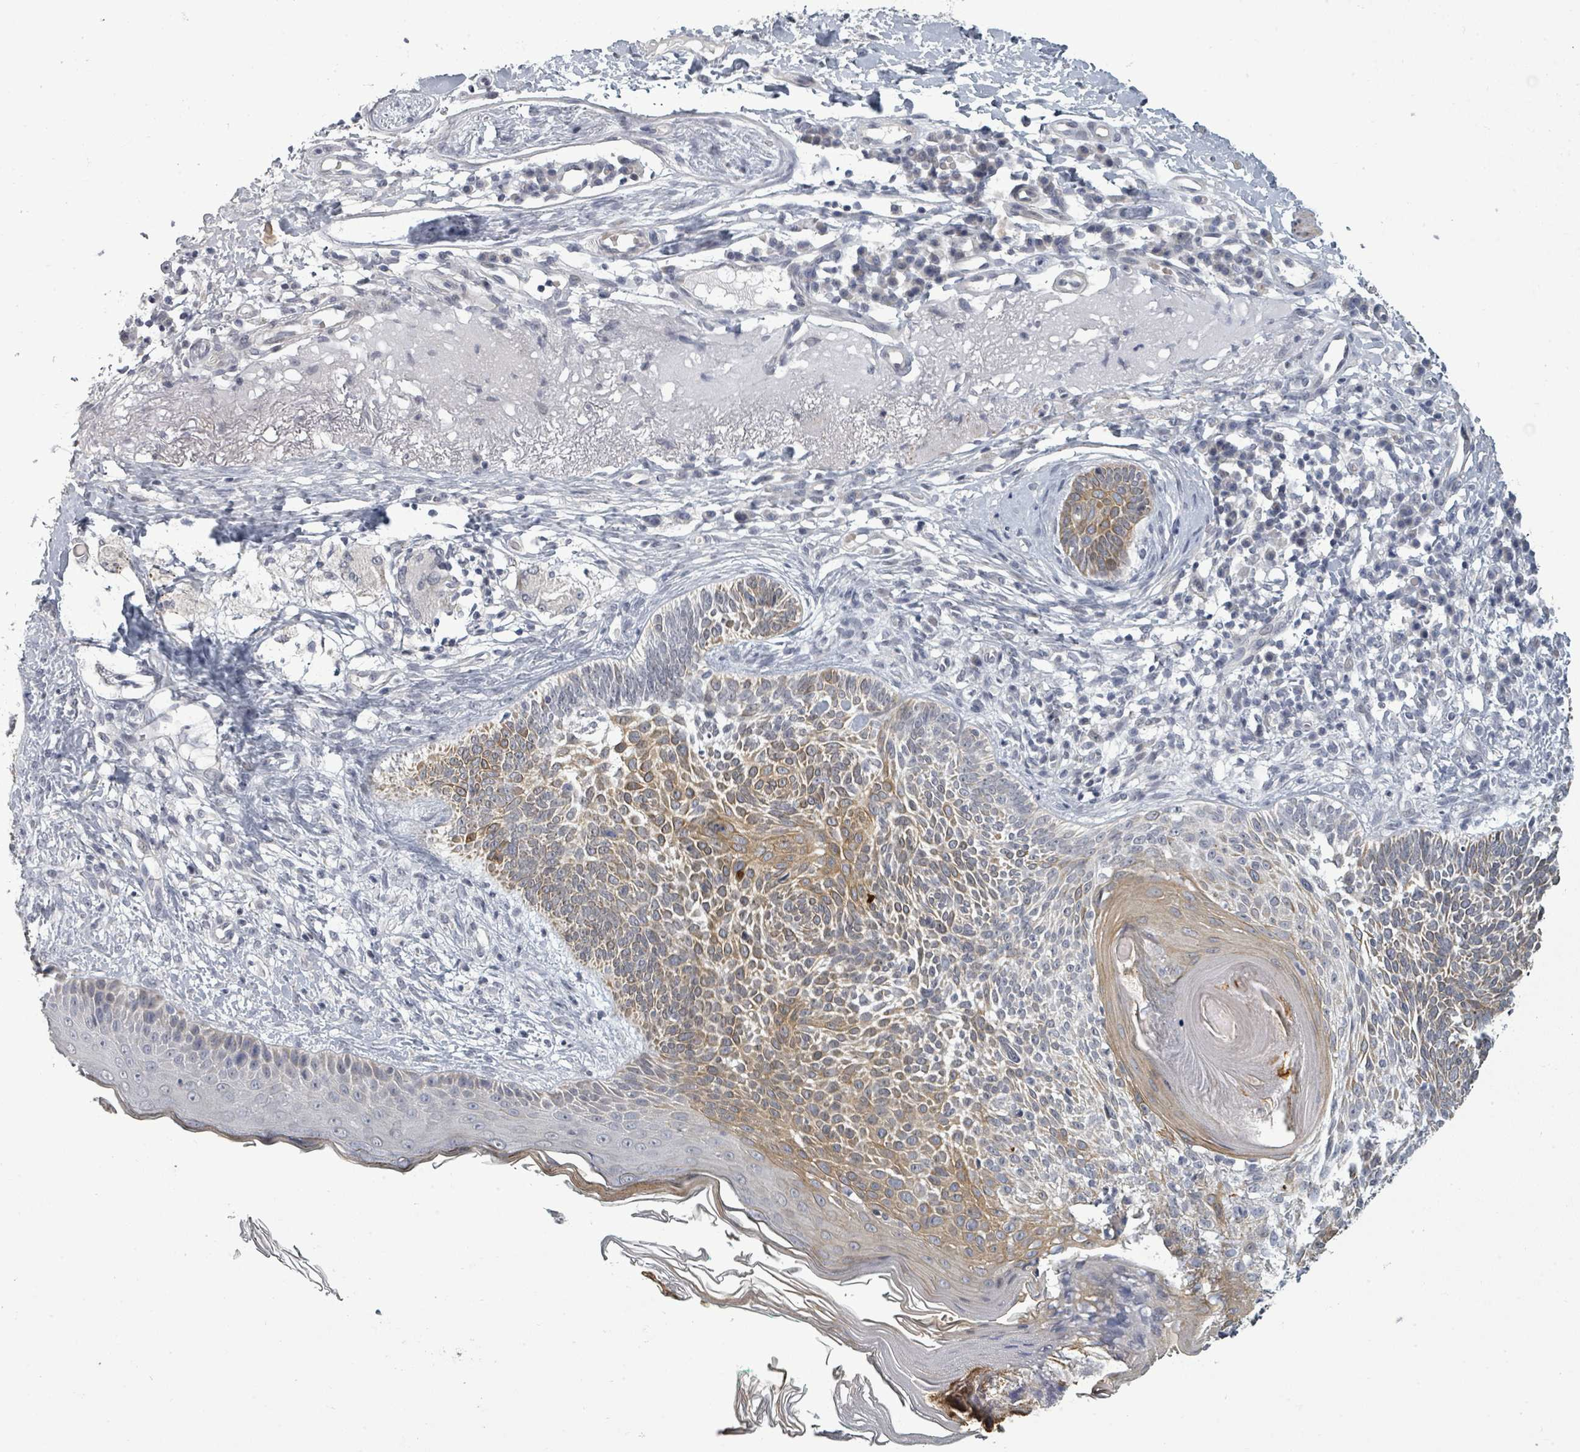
{"staining": {"intensity": "moderate", "quantity": "<25%", "location": "cytoplasmic/membranous"}, "tissue": "skin cancer", "cell_type": "Tumor cells", "image_type": "cancer", "snomed": [{"axis": "morphology", "description": "Basal cell carcinoma"}, {"axis": "topography", "description": "Skin"}], "caption": "Human skin basal cell carcinoma stained with a protein marker reveals moderate staining in tumor cells.", "gene": "PTPN20", "patient": {"sex": "male", "age": 72}}